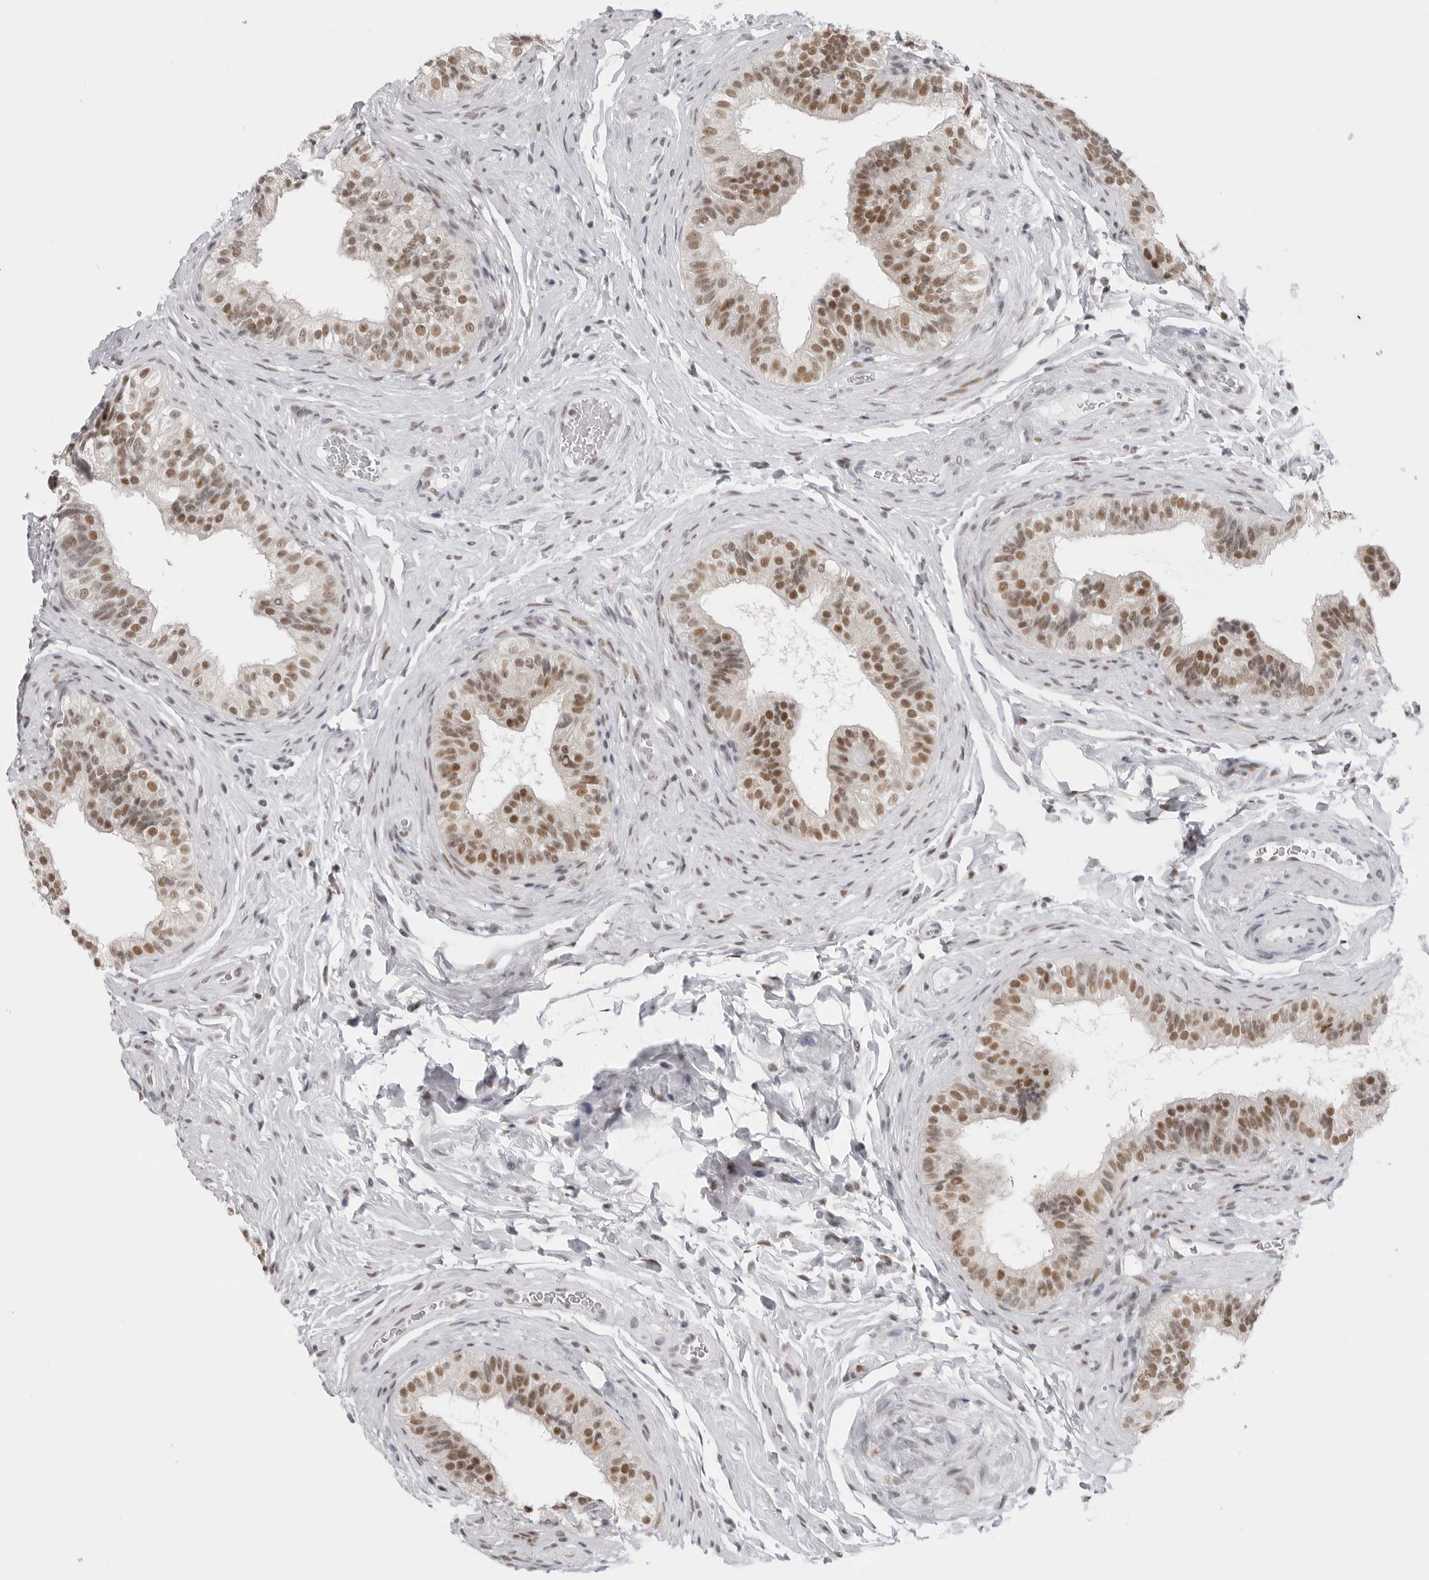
{"staining": {"intensity": "moderate", "quantity": ">75%", "location": "nuclear"}, "tissue": "epididymis", "cell_type": "Glandular cells", "image_type": "normal", "snomed": [{"axis": "morphology", "description": "Normal tissue, NOS"}, {"axis": "topography", "description": "Epididymis"}], "caption": "This histopathology image demonstrates immunohistochemistry staining of unremarkable human epididymis, with medium moderate nuclear positivity in approximately >75% of glandular cells.", "gene": "RPA2", "patient": {"sex": "male", "age": 49}}